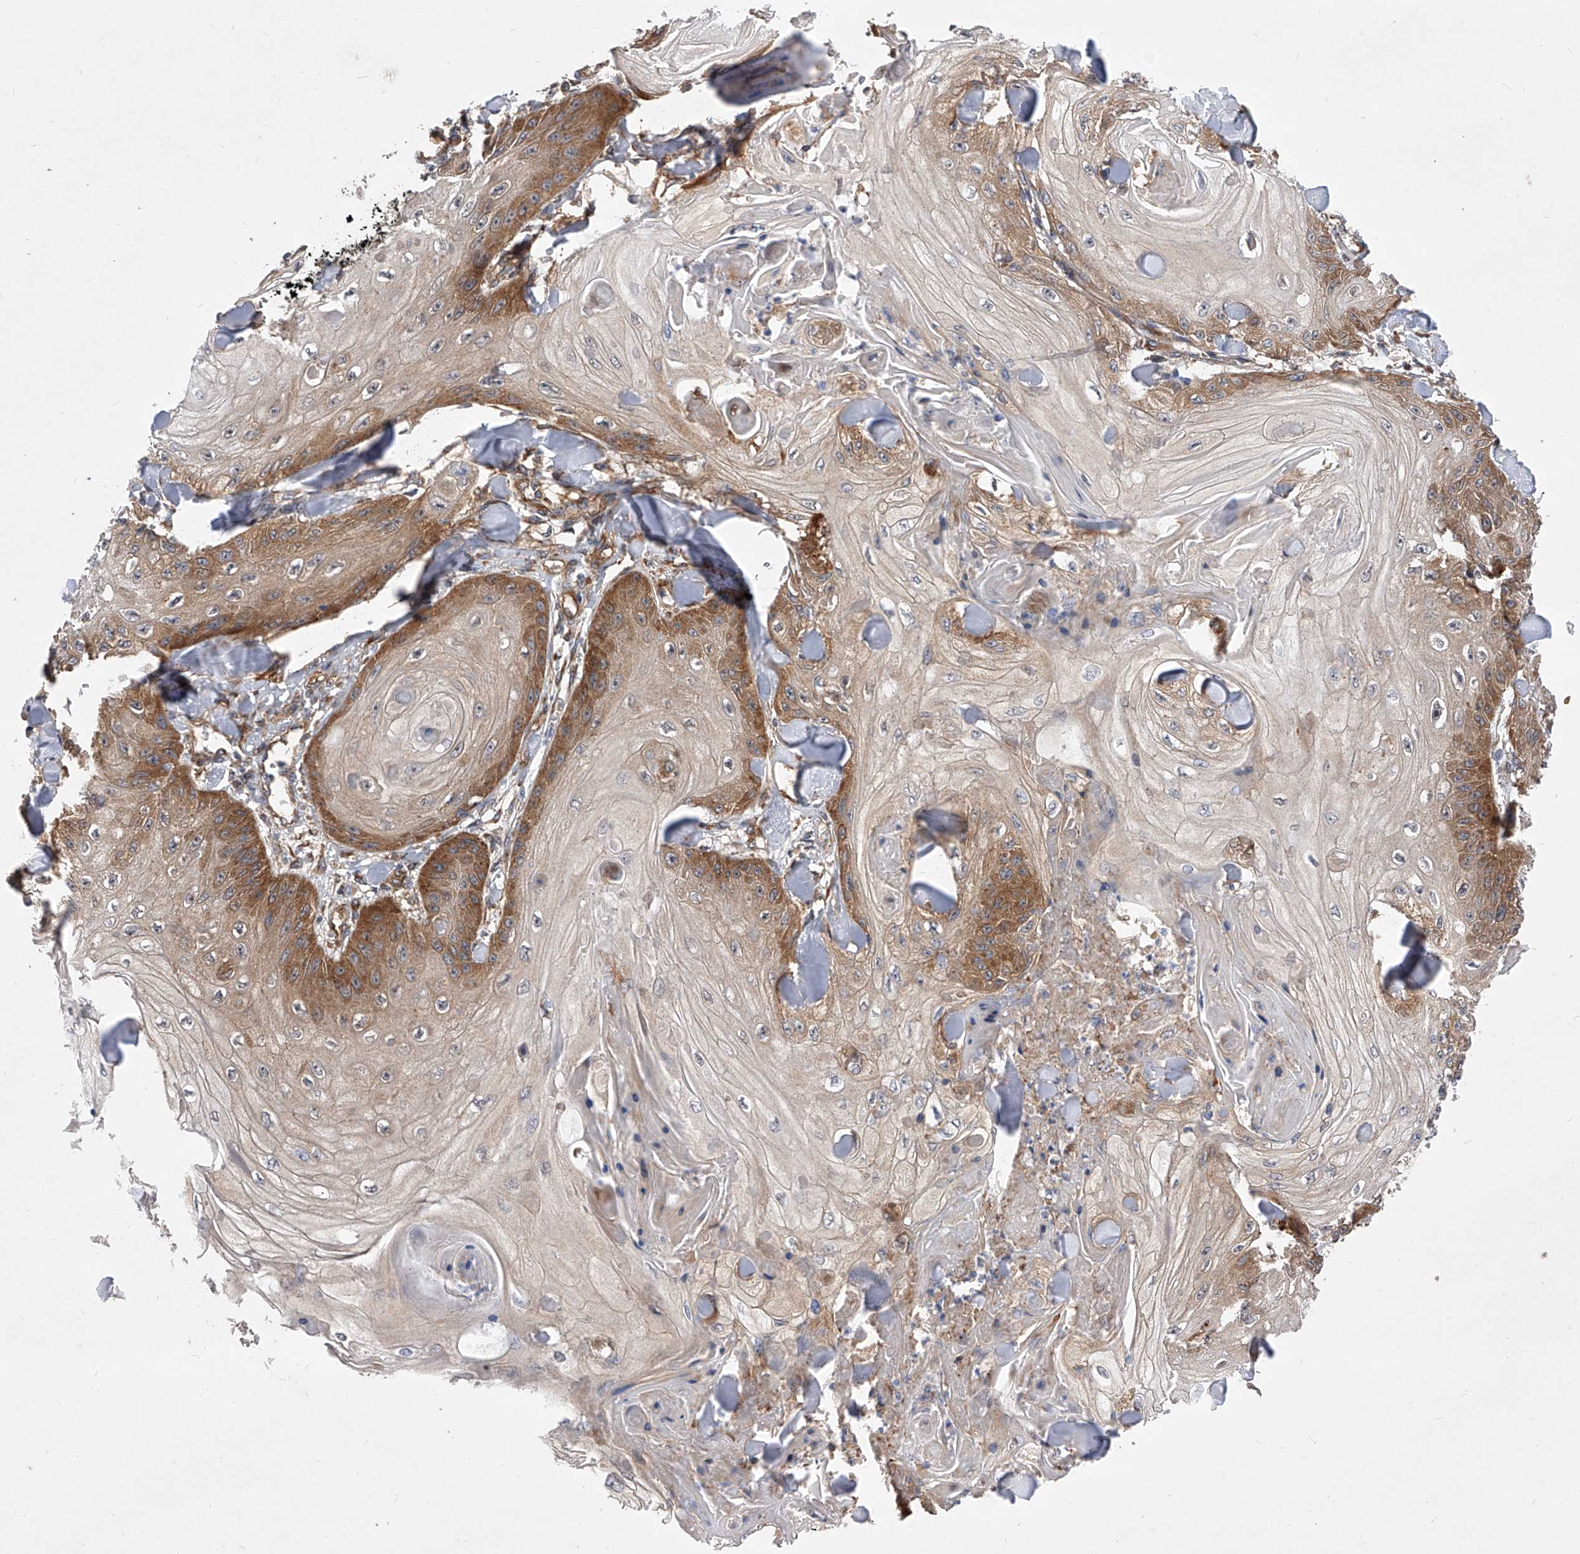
{"staining": {"intensity": "moderate", "quantity": "25%-75%", "location": "cytoplasmic/membranous"}, "tissue": "skin cancer", "cell_type": "Tumor cells", "image_type": "cancer", "snomed": [{"axis": "morphology", "description": "Squamous cell carcinoma, NOS"}, {"axis": "topography", "description": "Skin"}], "caption": "IHC of human skin squamous cell carcinoma reveals medium levels of moderate cytoplasmic/membranous expression in about 25%-75% of tumor cells.", "gene": "CFAP410", "patient": {"sex": "male", "age": 74}}